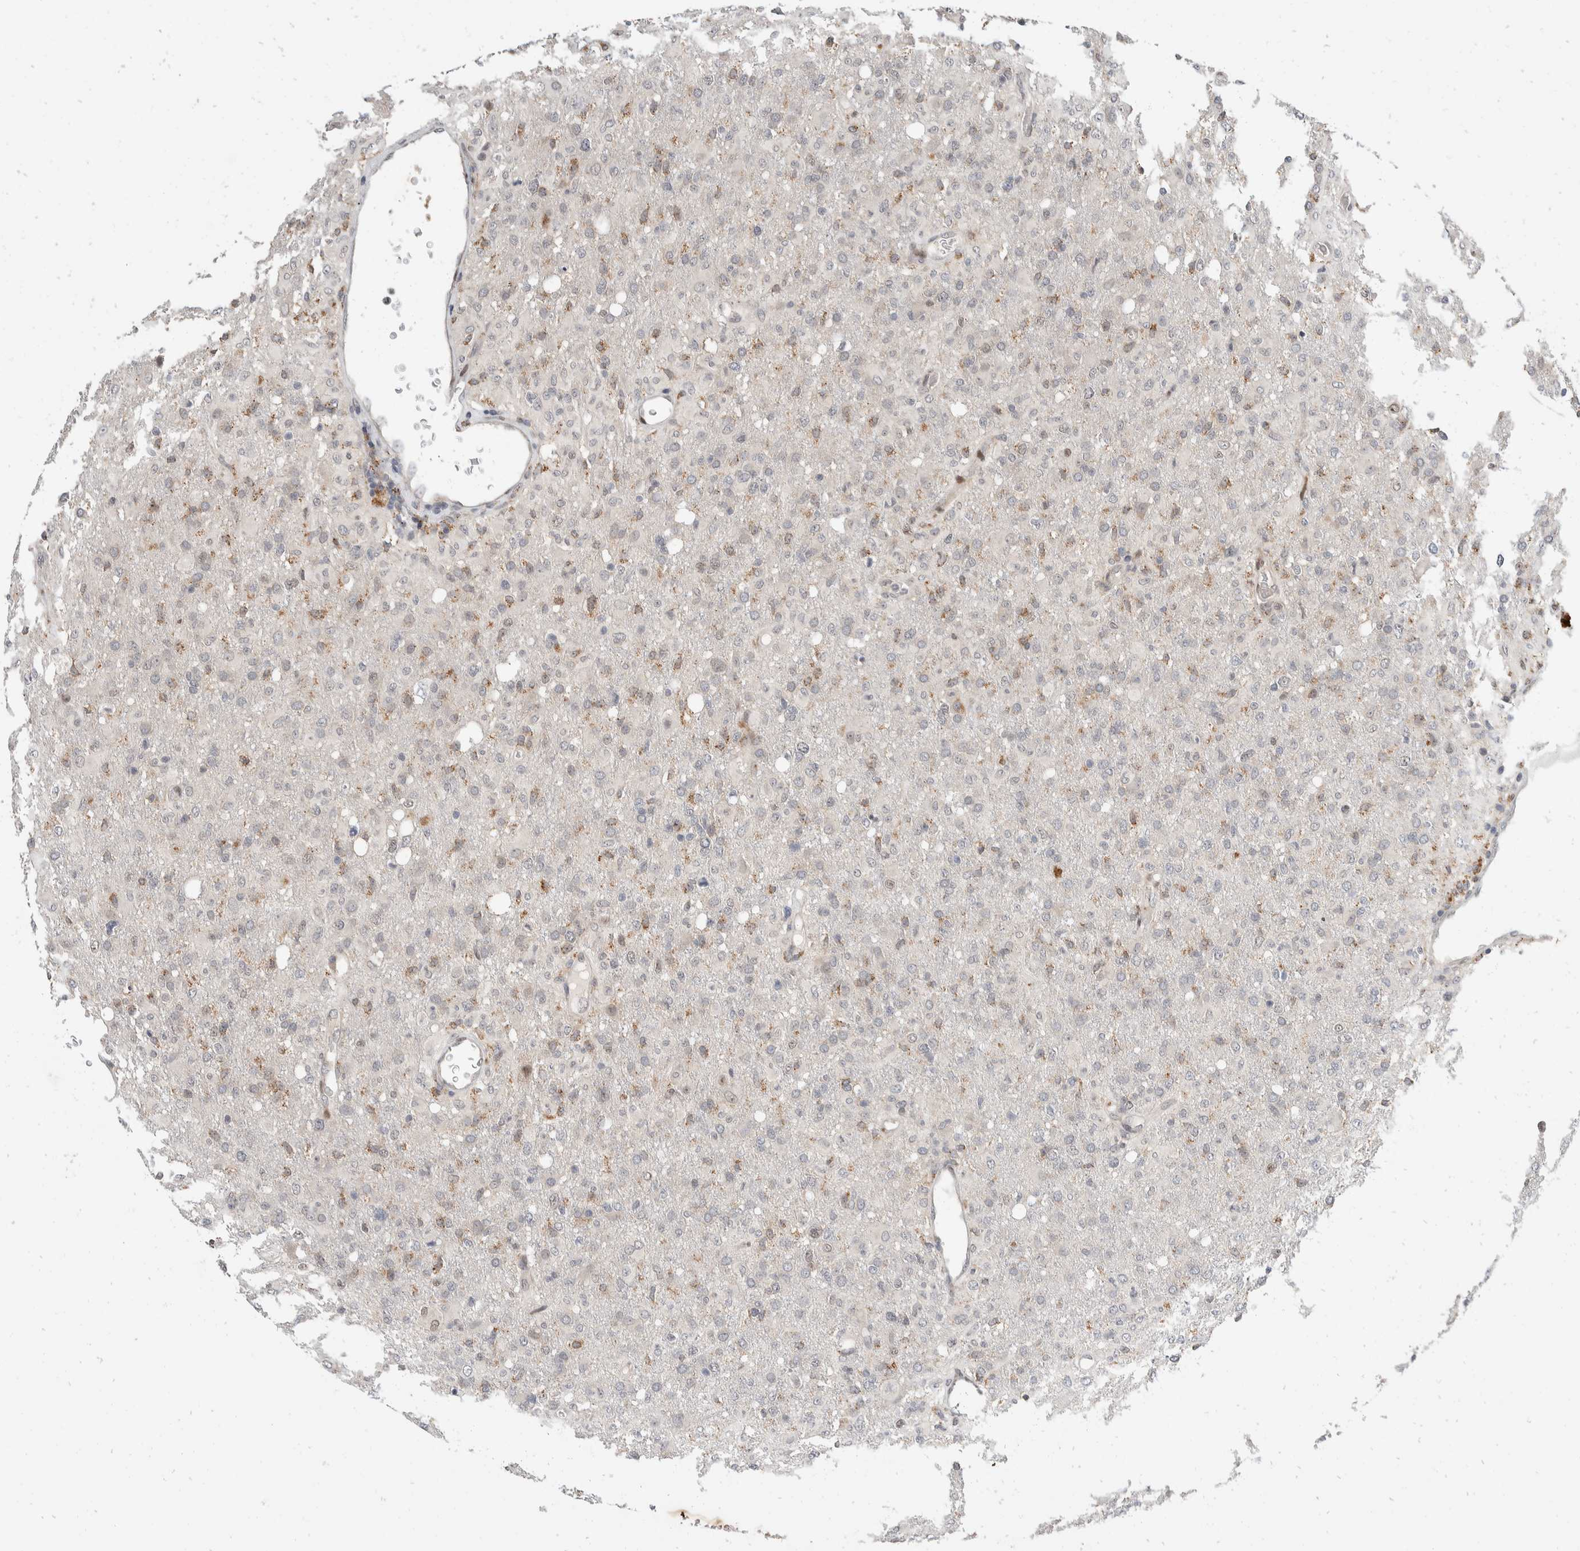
{"staining": {"intensity": "negative", "quantity": "none", "location": "none"}, "tissue": "glioma", "cell_type": "Tumor cells", "image_type": "cancer", "snomed": [{"axis": "morphology", "description": "Glioma, malignant, High grade"}, {"axis": "topography", "description": "Brain"}], "caption": "Tumor cells are negative for protein expression in human malignant glioma (high-grade).", "gene": "ZNF703", "patient": {"sex": "female", "age": 57}}